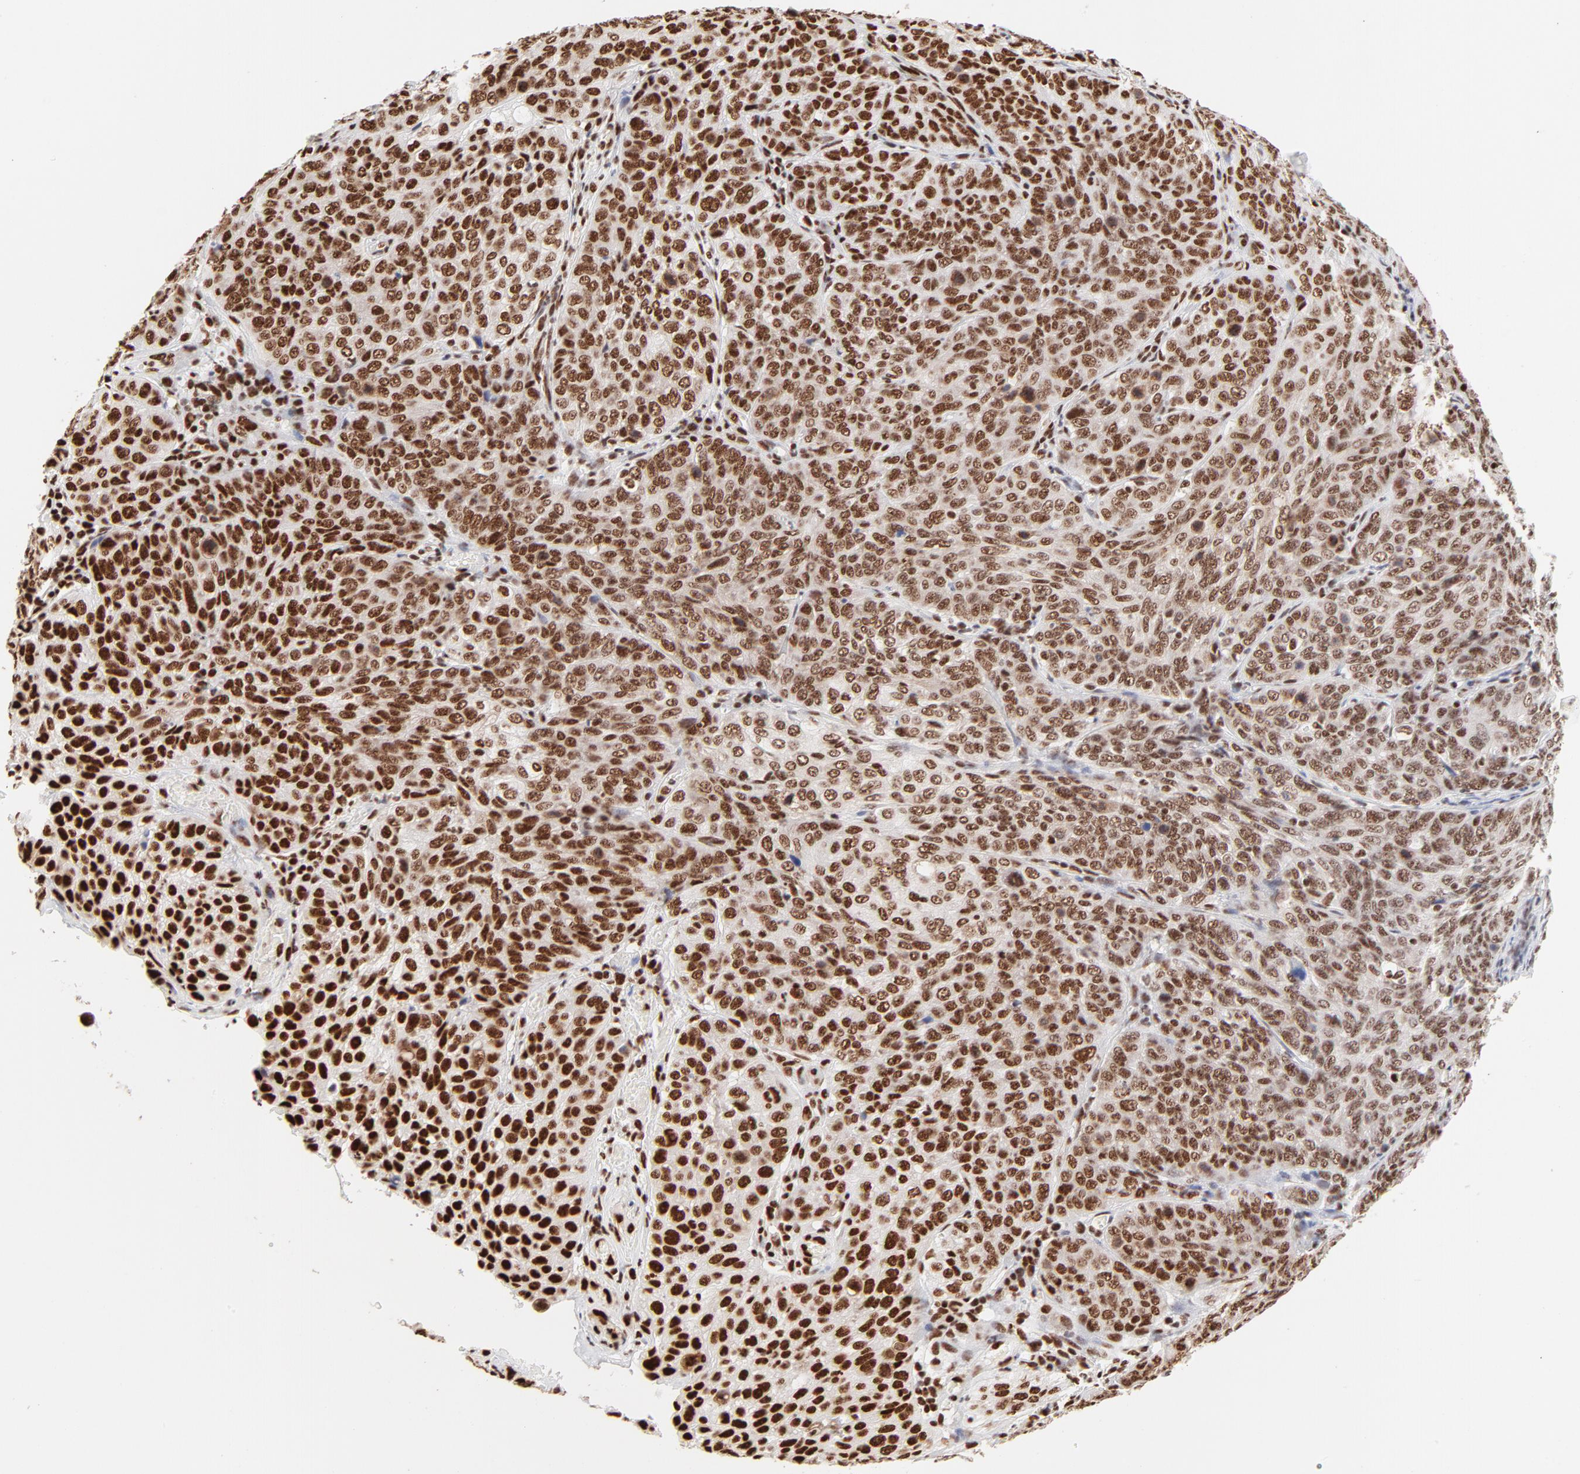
{"staining": {"intensity": "strong", "quantity": ">75%", "location": "nuclear"}, "tissue": "cervical cancer", "cell_type": "Tumor cells", "image_type": "cancer", "snomed": [{"axis": "morphology", "description": "Squamous cell carcinoma, NOS"}, {"axis": "topography", "description": "Cervix"}], "caption": "Brown immunohistochemical staining in cervical cancer (squamous cell carcinoma) shows strong nuclear positivity in about >75% of tumor cells.", "gene": "TARDBP", "patient": {"sex": "female", "age": 38}}